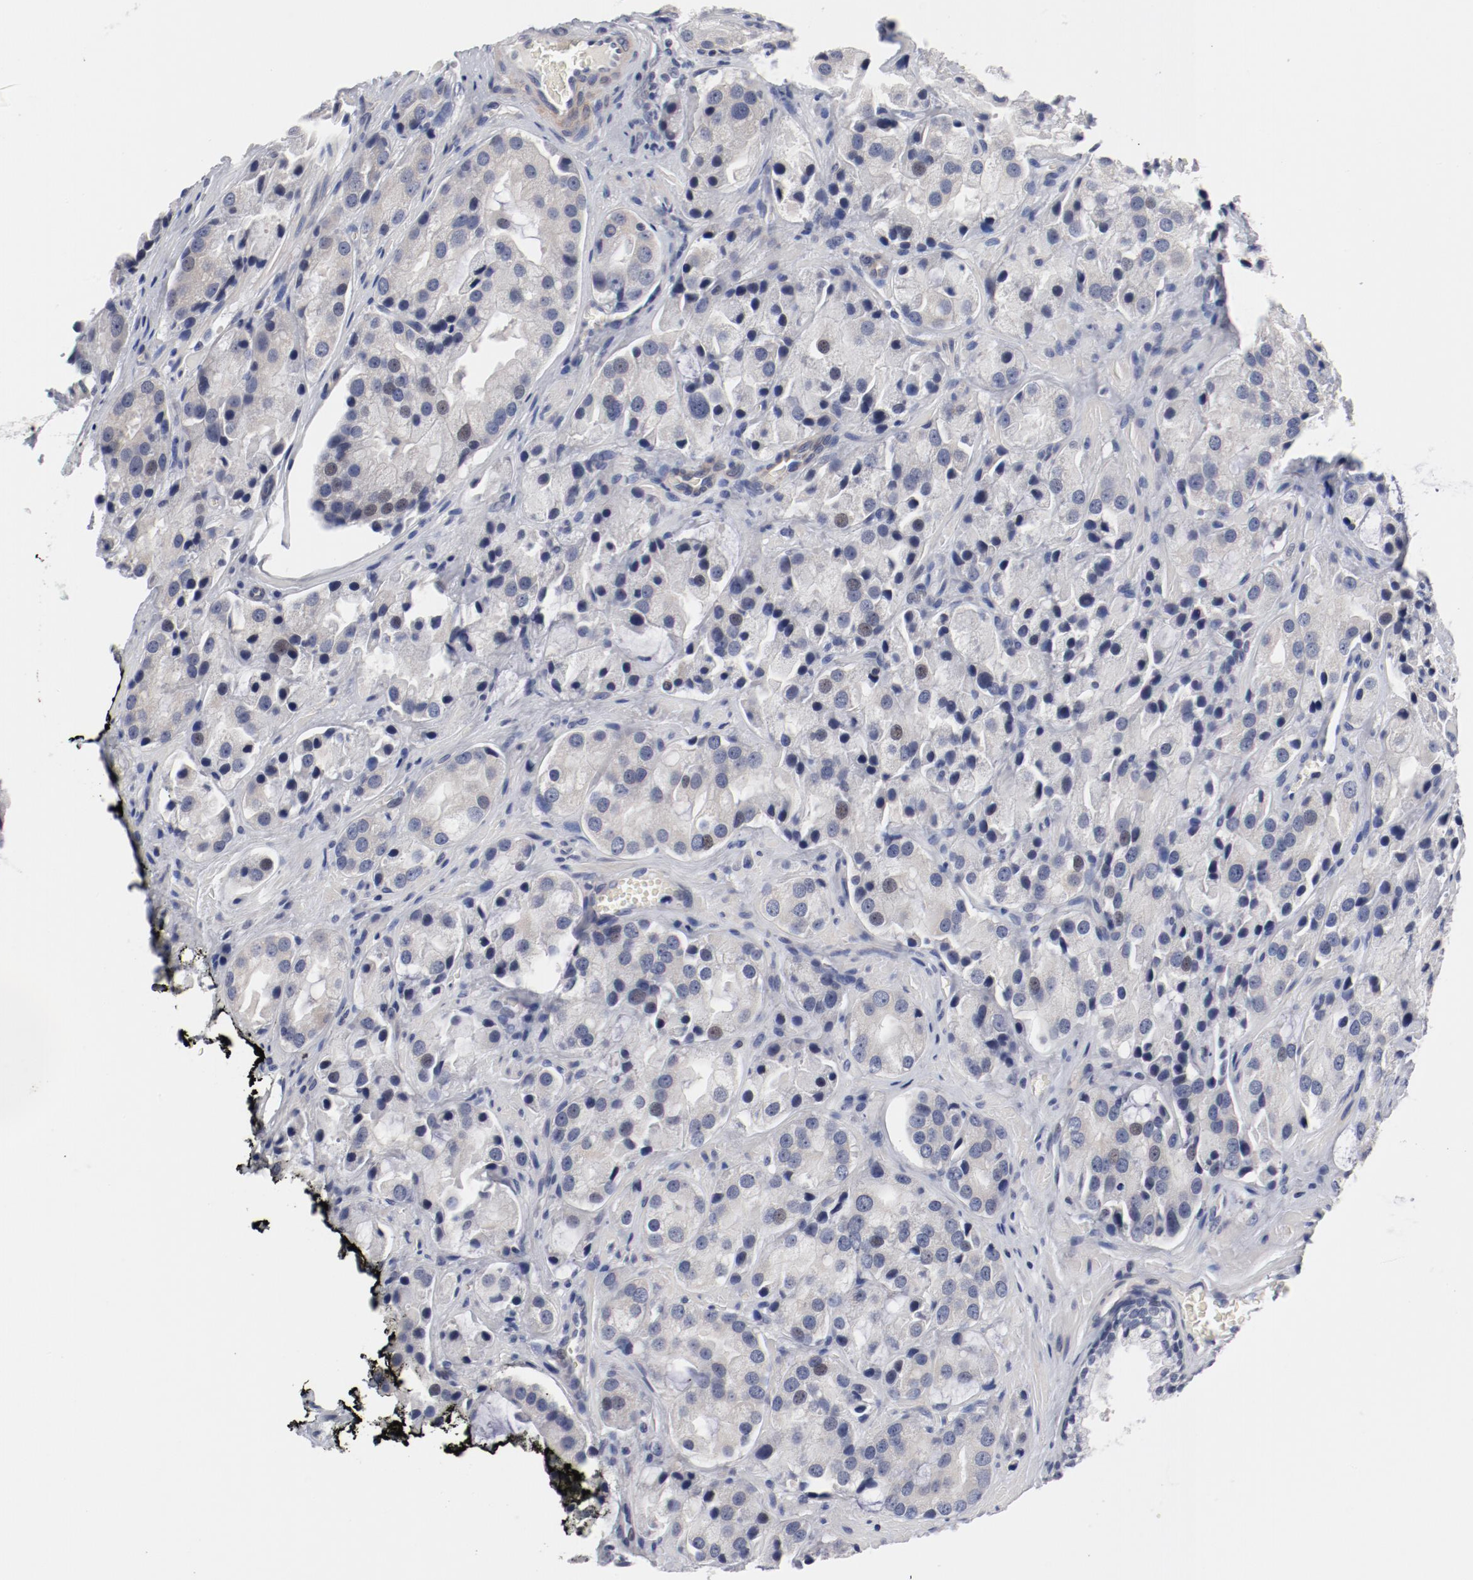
{"staining": {"intensity": "negative", "quantity": "none", "location": "none"}, "tissue": "prostate cancer", "cell_type": "Tumor cells", "image_type": "cancer", "snomed": [{"axis": "morphology", "description": "Adenocarcinoma, High grade"}, {"axis": "topography", "description": "Prostate"}], "caption": "Tumor cells are negative for protein expression in human prostate cancer (adenocarcinoma (high-grade)). (DAB immunohistochemistry (IHC), high magnification).", "gene": "KCNK13", "patient": {"sex": "male", "age": 70}}